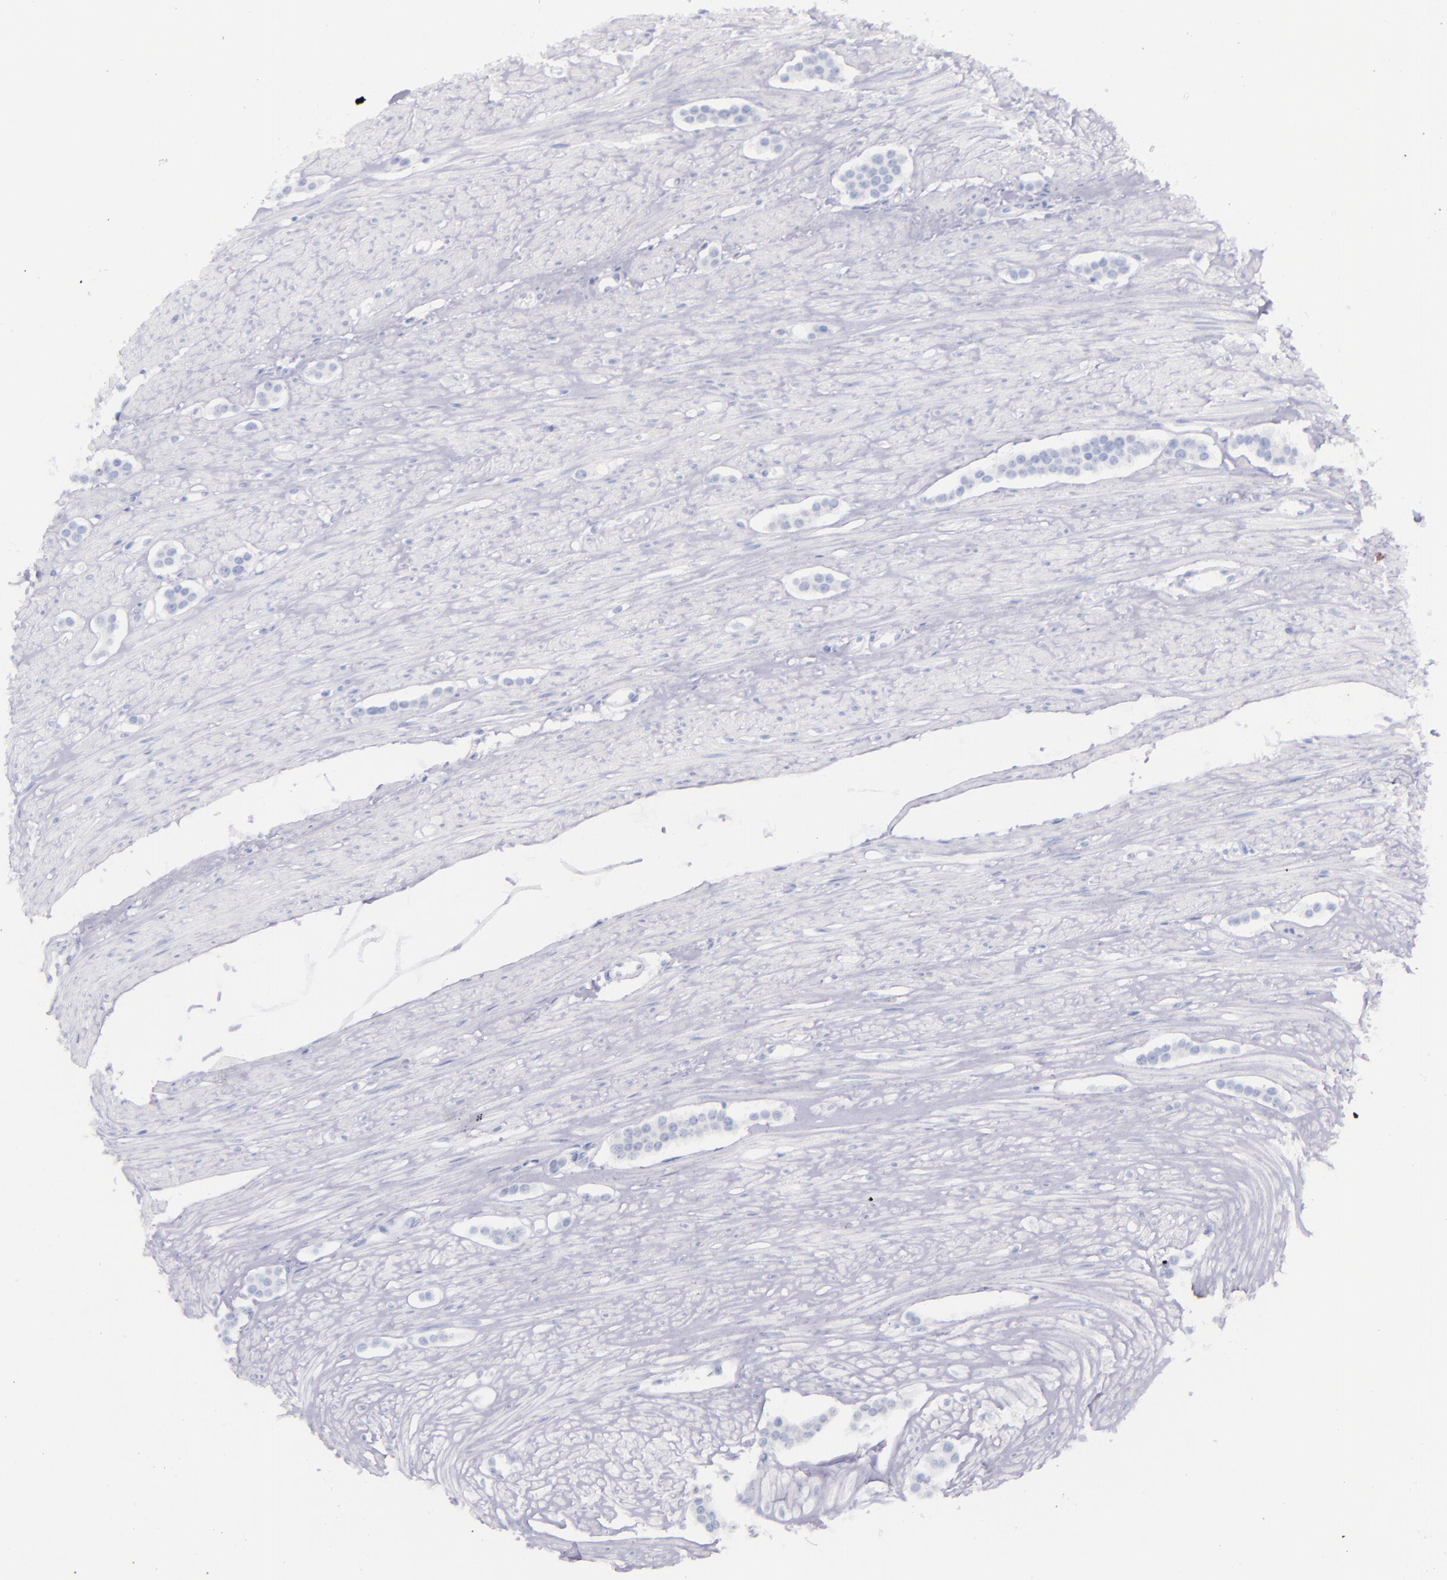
{"staining": {"intensity": "negative", "quantity": "none", "location": "none"}, "tissue": "carcinoid", "cell_type": "Tumor cells", "image_type": "cancer", "snomed": [{"axis": "morphology", "description": "Carcinoid, malignant, NOS"}, {"axis": "topography", "description": "Small intestine"}], "caption": "Image shows no significant protein expression in tumor cells of malignant carcinoid. (Stains: DAB immunohistochemistry (IHC) with hematoxylin counter stain, Microscopy: brightfield microscopy at high magnification).", "gene": "SFTPB", "patient": {"sex": "male", "age": 60}}